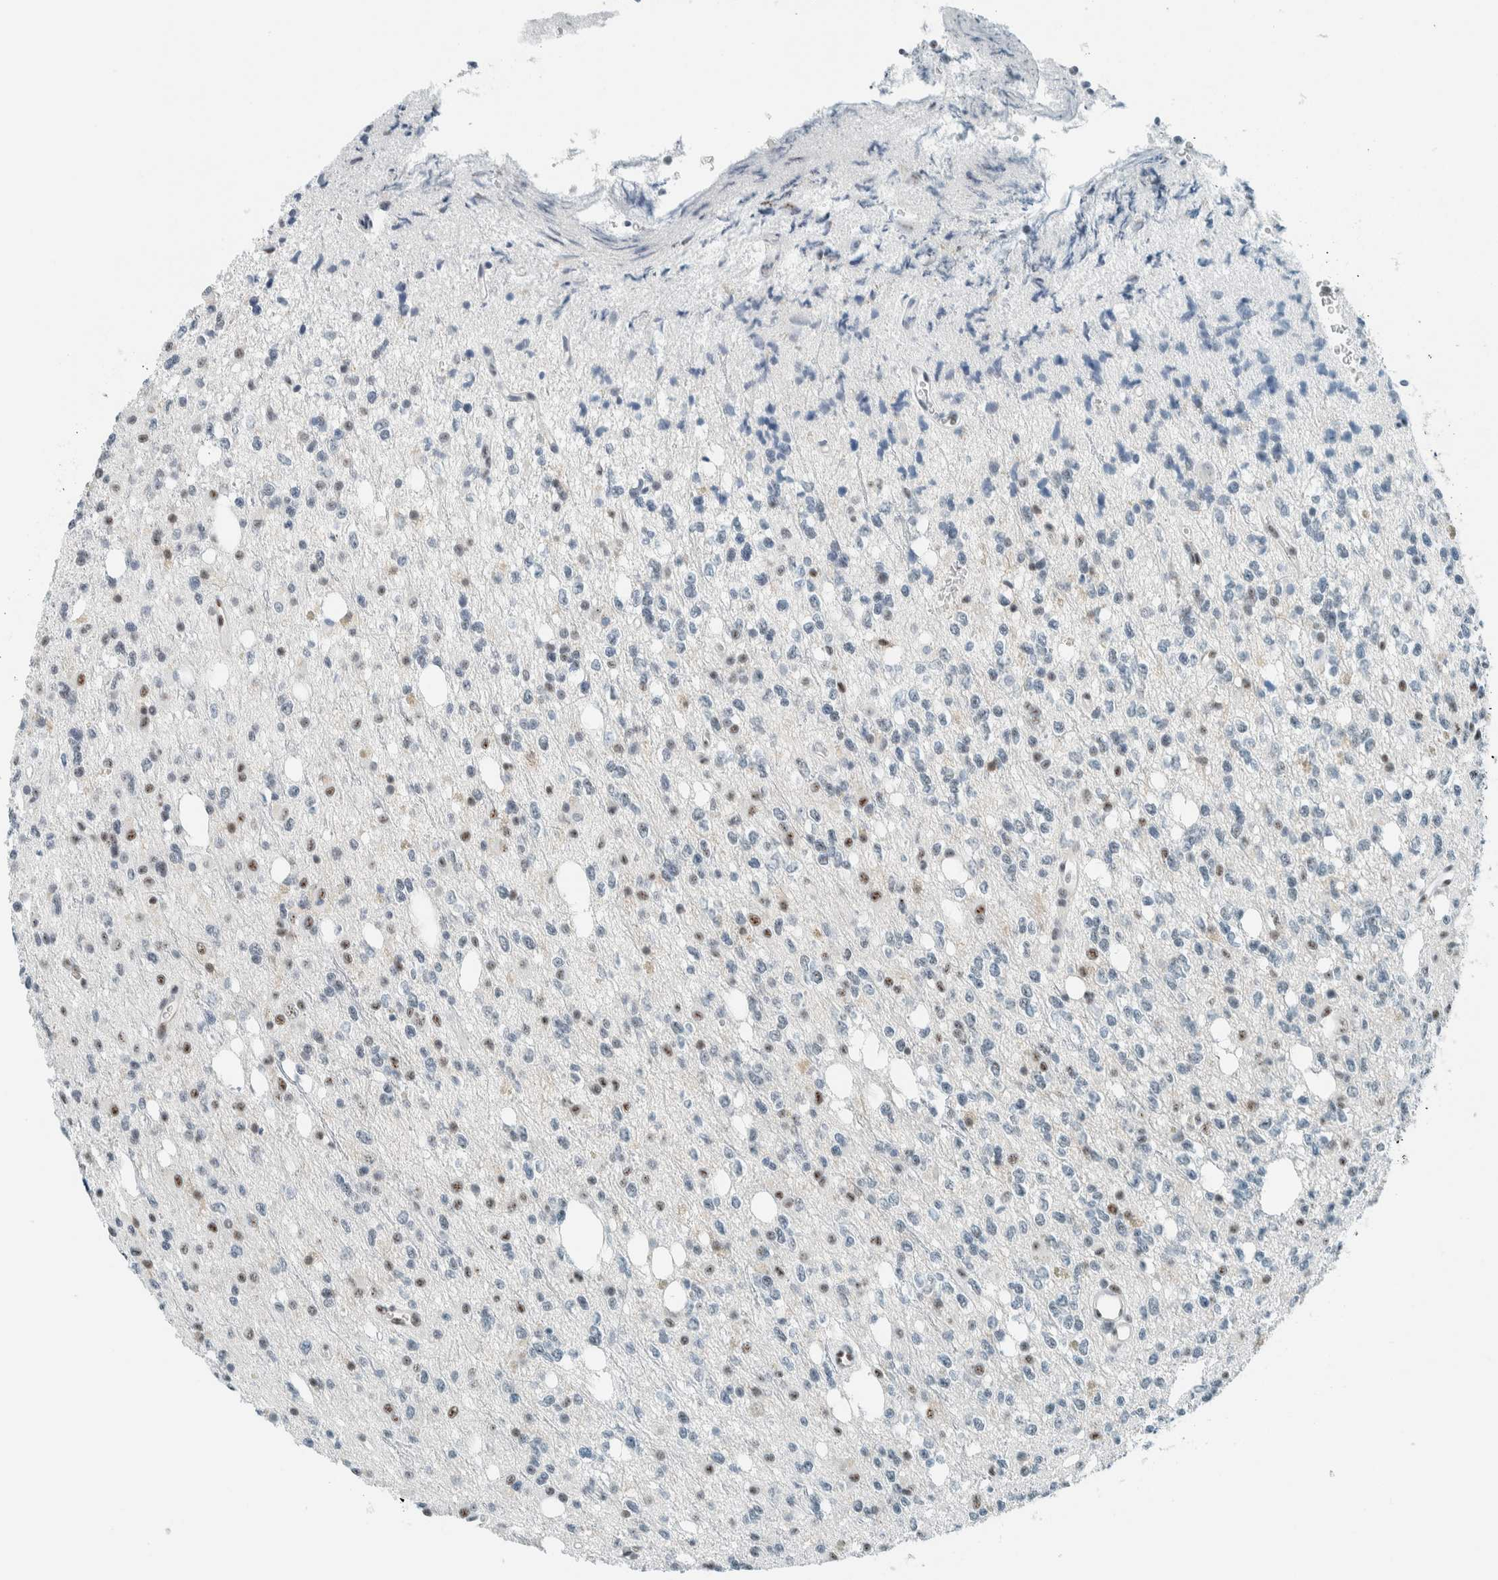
{"staining": {"intensity": "moderate", "quantity": "<25%", "location": "nuclear"}, "tissue": "glioma", "cell_type": "Tumor cells", "image_type": "cancer", "snomed": [{"axis": "morphology", "description": "Glioma, malignant, High grade"}, {"axis": "topography", "description": "Brain"}], "caption": "Immunohistochemistry of glioma shows low levels of moderate nuclear expression in approximately <25% of tumor cells.", "gene": "CYSRT1", "patient": {"sex": "female", "age": 62}}